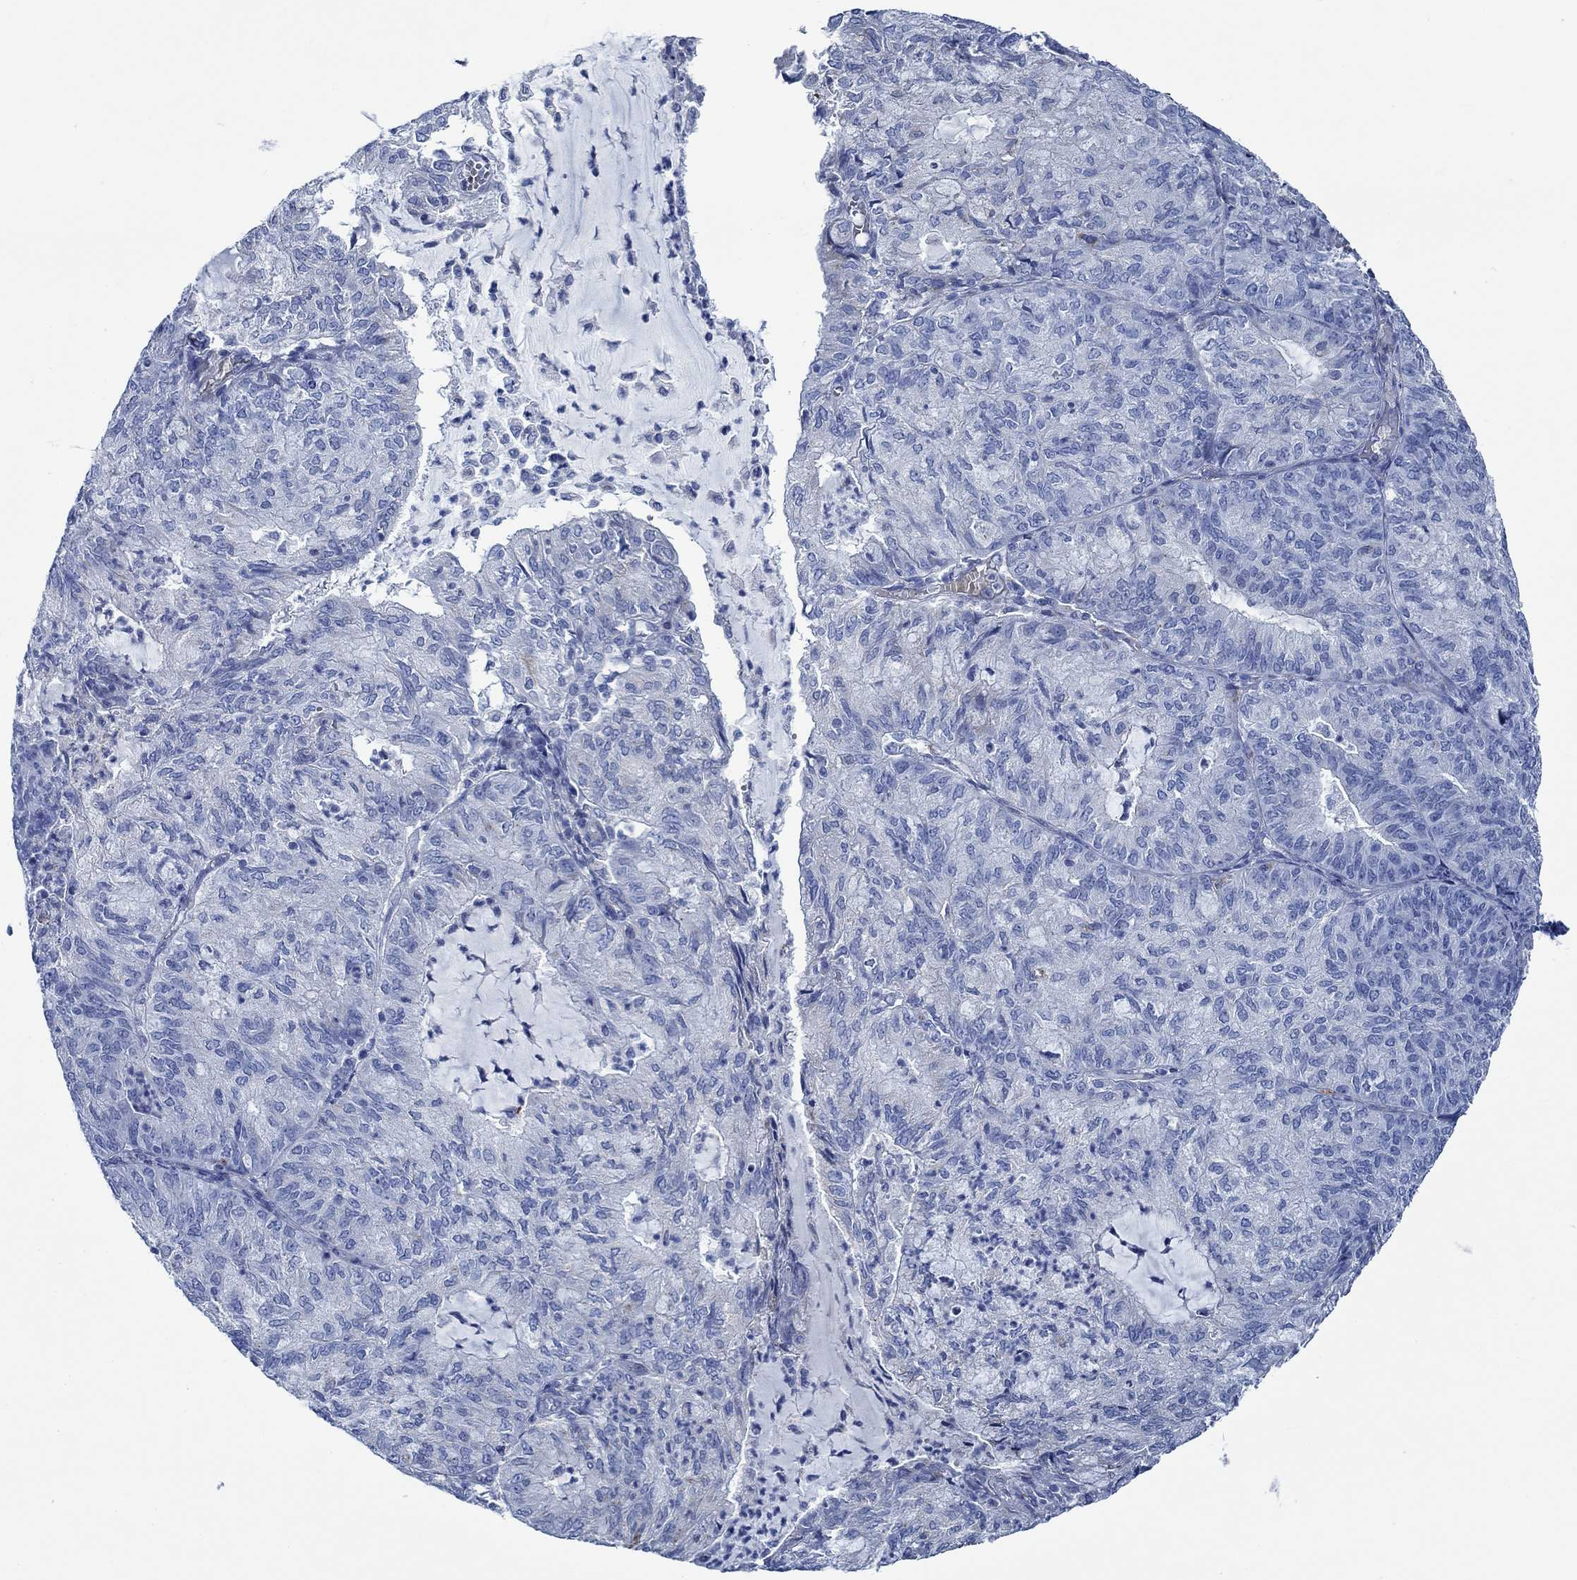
{"staining": {"intensity": "negative", "quantity": "none", "location": "none"}, "tissue": "endometrial cancer", "cell_type": "Tumor cells", "image_type": "cancer", "snomed": [{"axis": "morphology", "description": "Adenocarcinoma, NOS"}, {"axis": "topography", "description": "Endometrium"}], "caption": "A photomicrograph of human endometrial adenocarcinoma is negative for staining in tumor cells.", "gene": "SVEP1", "patient": {"sex": "female", "age": 82}}